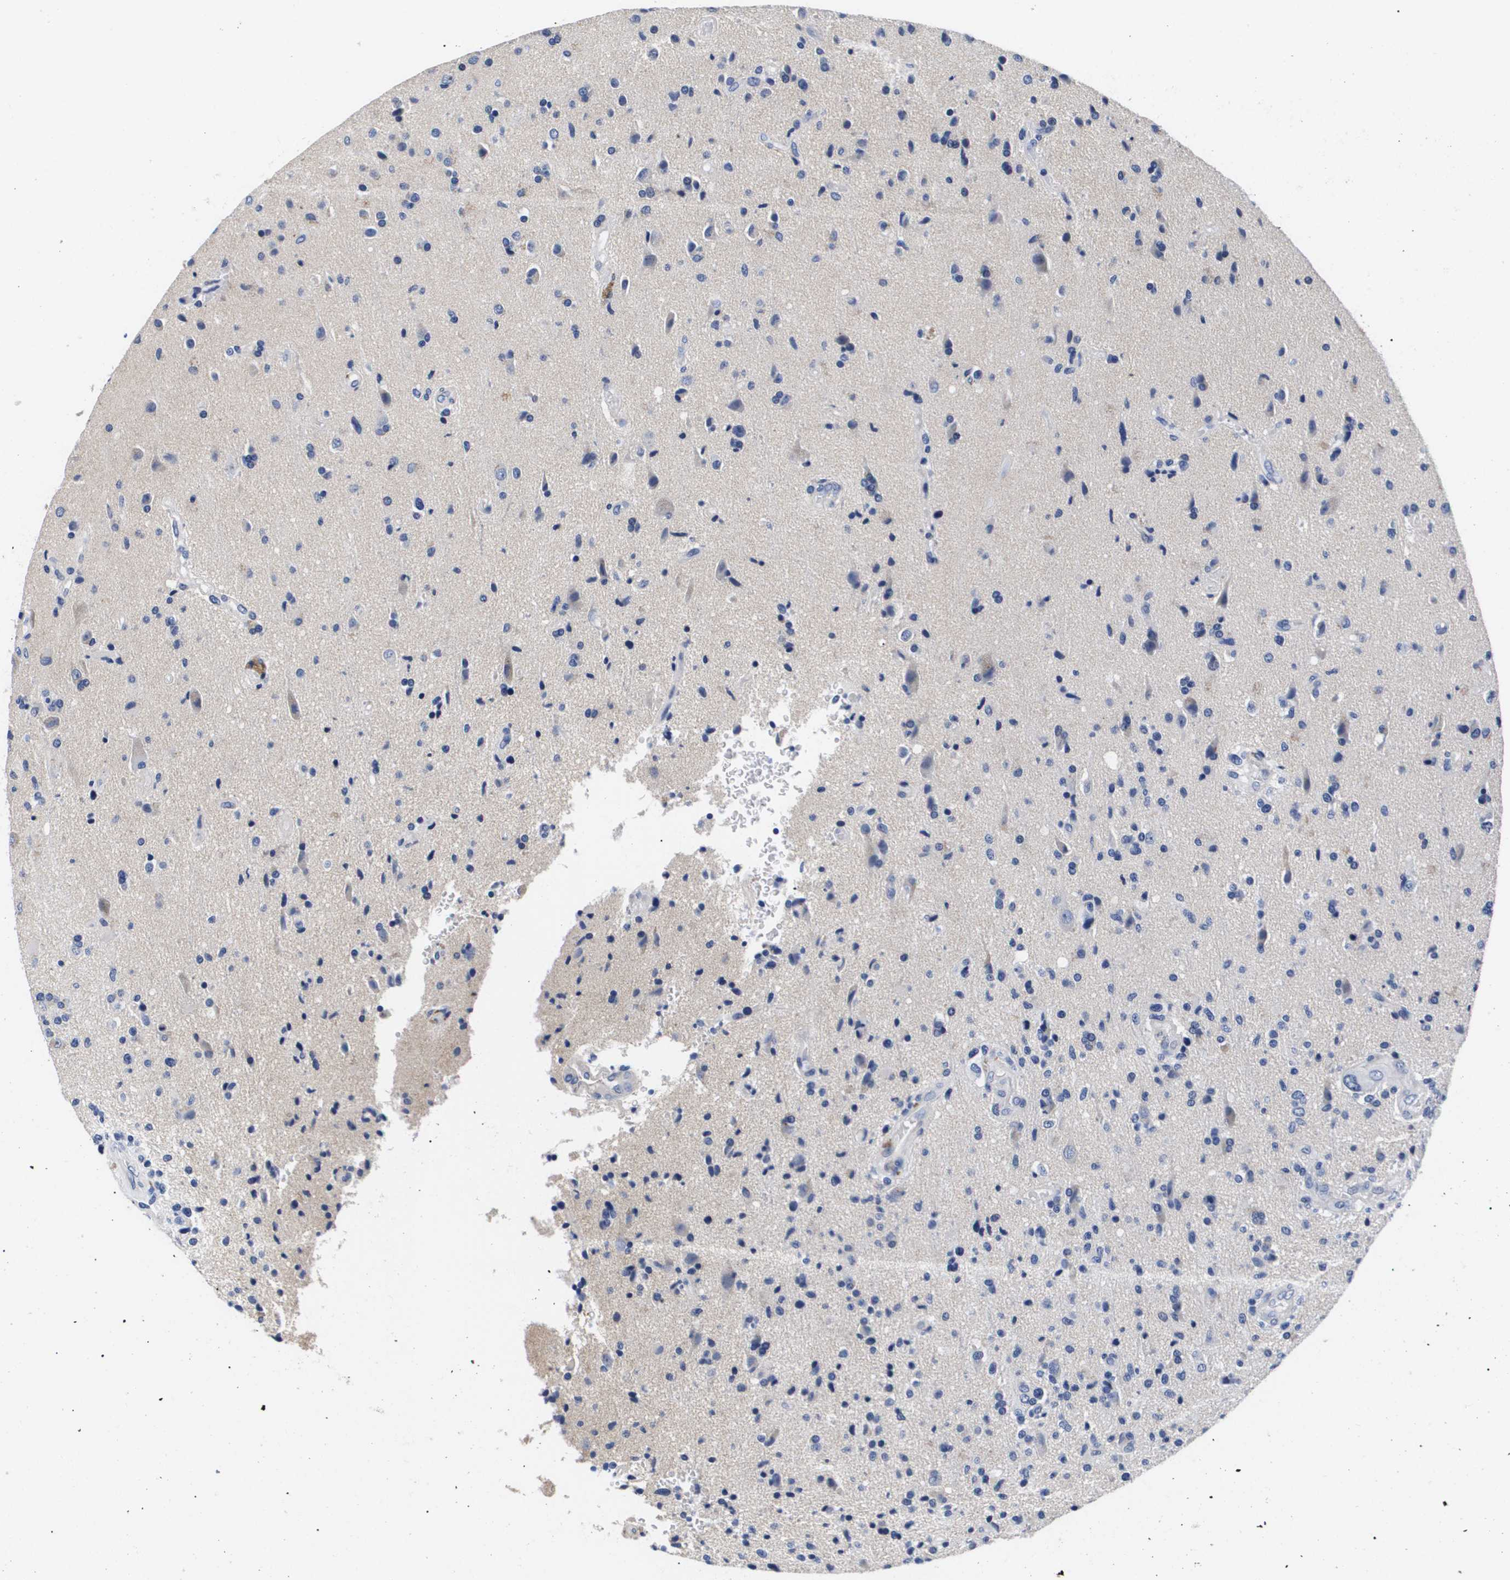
{"staining": {"intensity": "negative", "quantity": "none", "location": "none"}, "tissue": "glioma", "cell_type": "Tumor cells", "image_type": "cancer", "snomed": [{"axis": "morphology", "description": "Glioma, malignant, High grade"}, {"axis": "topography", "description": "Brain"}], "caption": "Tumor cells are negative for brown protein staining in malignant glioma (high-grade).", "gene": "ATP6V0A4", "patient": {"sex": "male", "age": 72}}